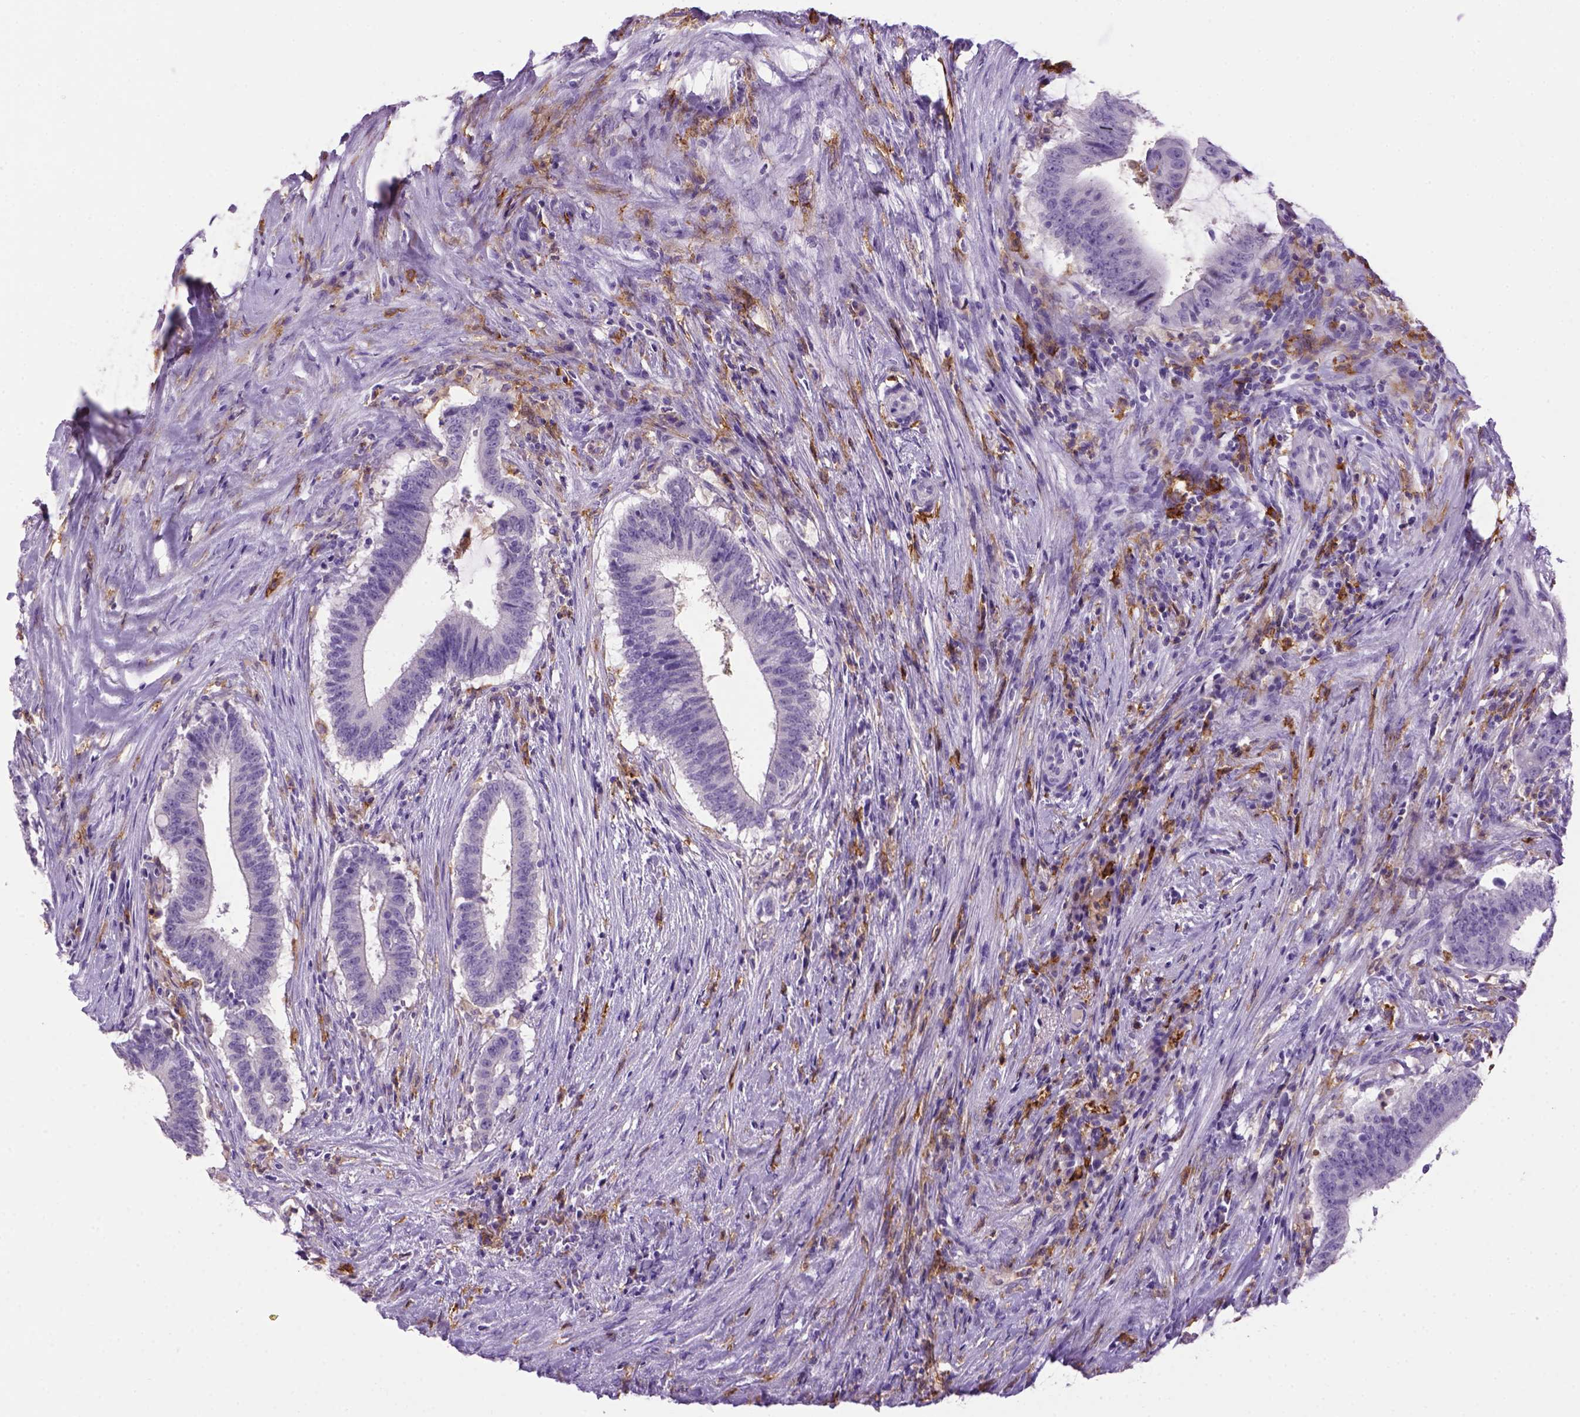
{"staining": {"intensity": "negative", "quantity": "none", "location": "none"}, "tissue": "colorectal cancer", "cell_type": "Tumor cells", "image_type": "cancer", "snomed": [{"axis": "morphology", "description": "Adenocarcinoma, NOS"}, {"axis": "topography", "description": "Colon"}], "caption": "A micrograph of human colorectal cancer is negative for staining in tumor cells.", "gene": "CD14", "patient": {"sex": "female", "age": 43}}